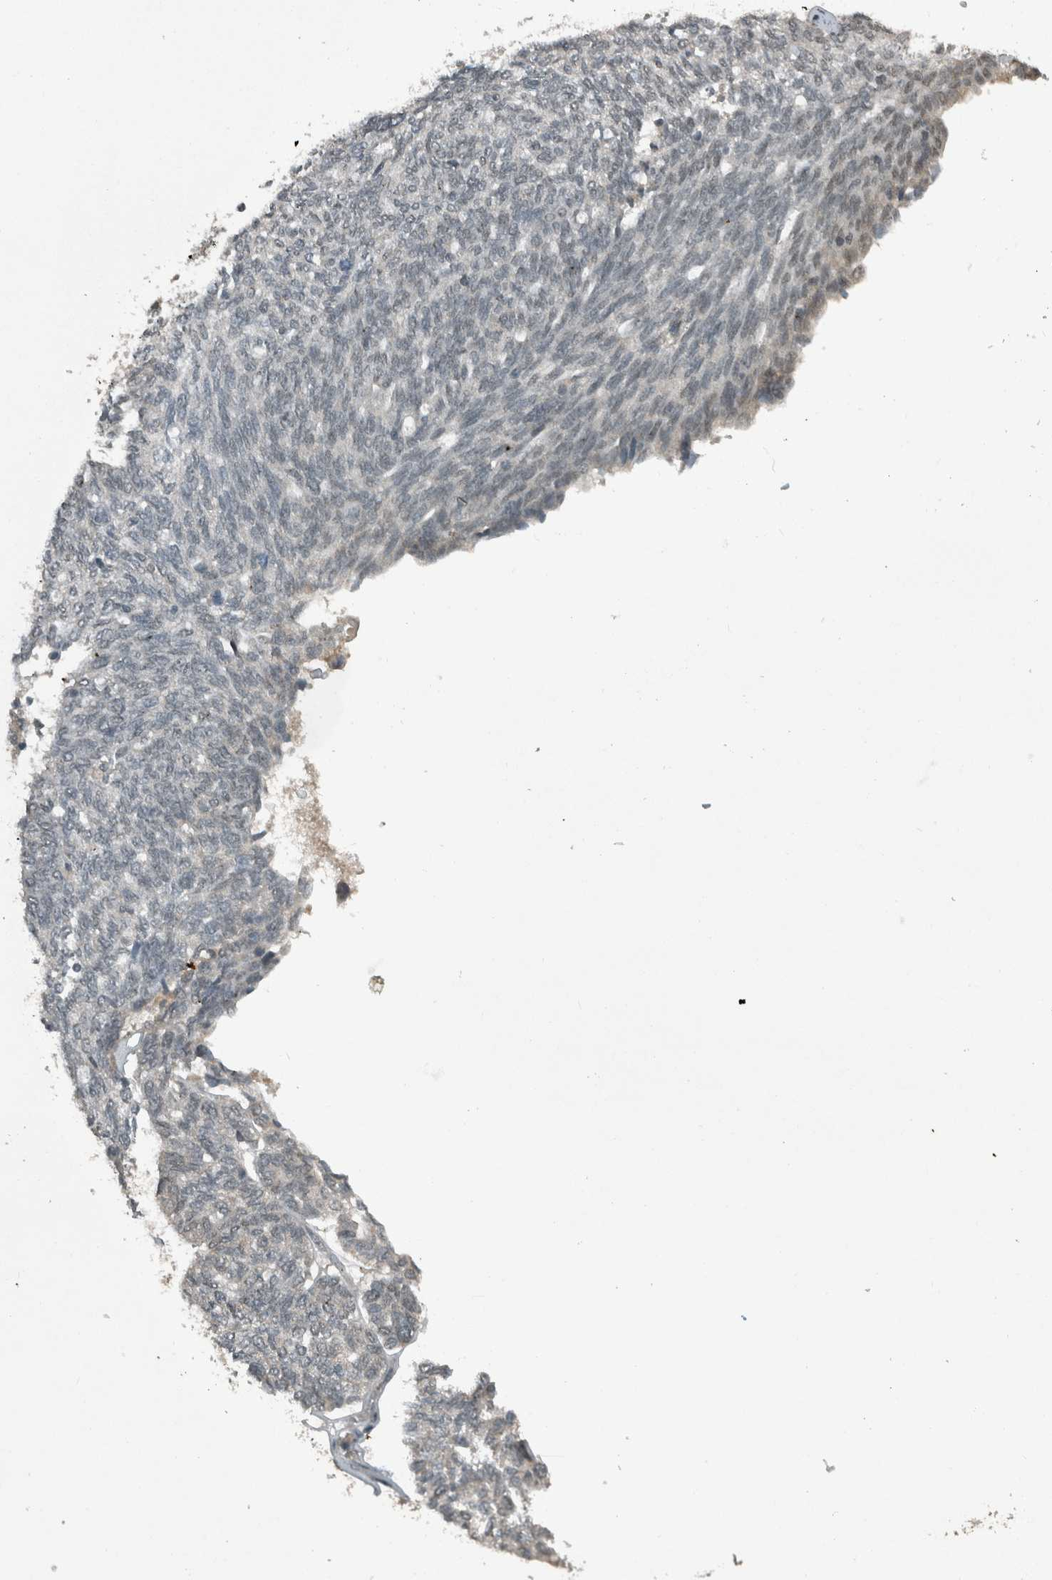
{"staining": {"intensity": "negative", "quantity": "none", "location": "none"}, "tissue": "ovarian cancer", "cell_type": "Tumor cells", "image_type": "cancer", "snomed": [{"axis": "morphology", "description": "Cystadenocarcinoma, serous, NOS"}, {"axis": "topography", "description": "Ovary"}], "caption": "Ovarian serous cystadenocarcinoma was stained to show a protein in brown. There is no significant positivity in tumor cells.", "gene": "ZNF24", "patient": {"sex": "female", "age": 79}}